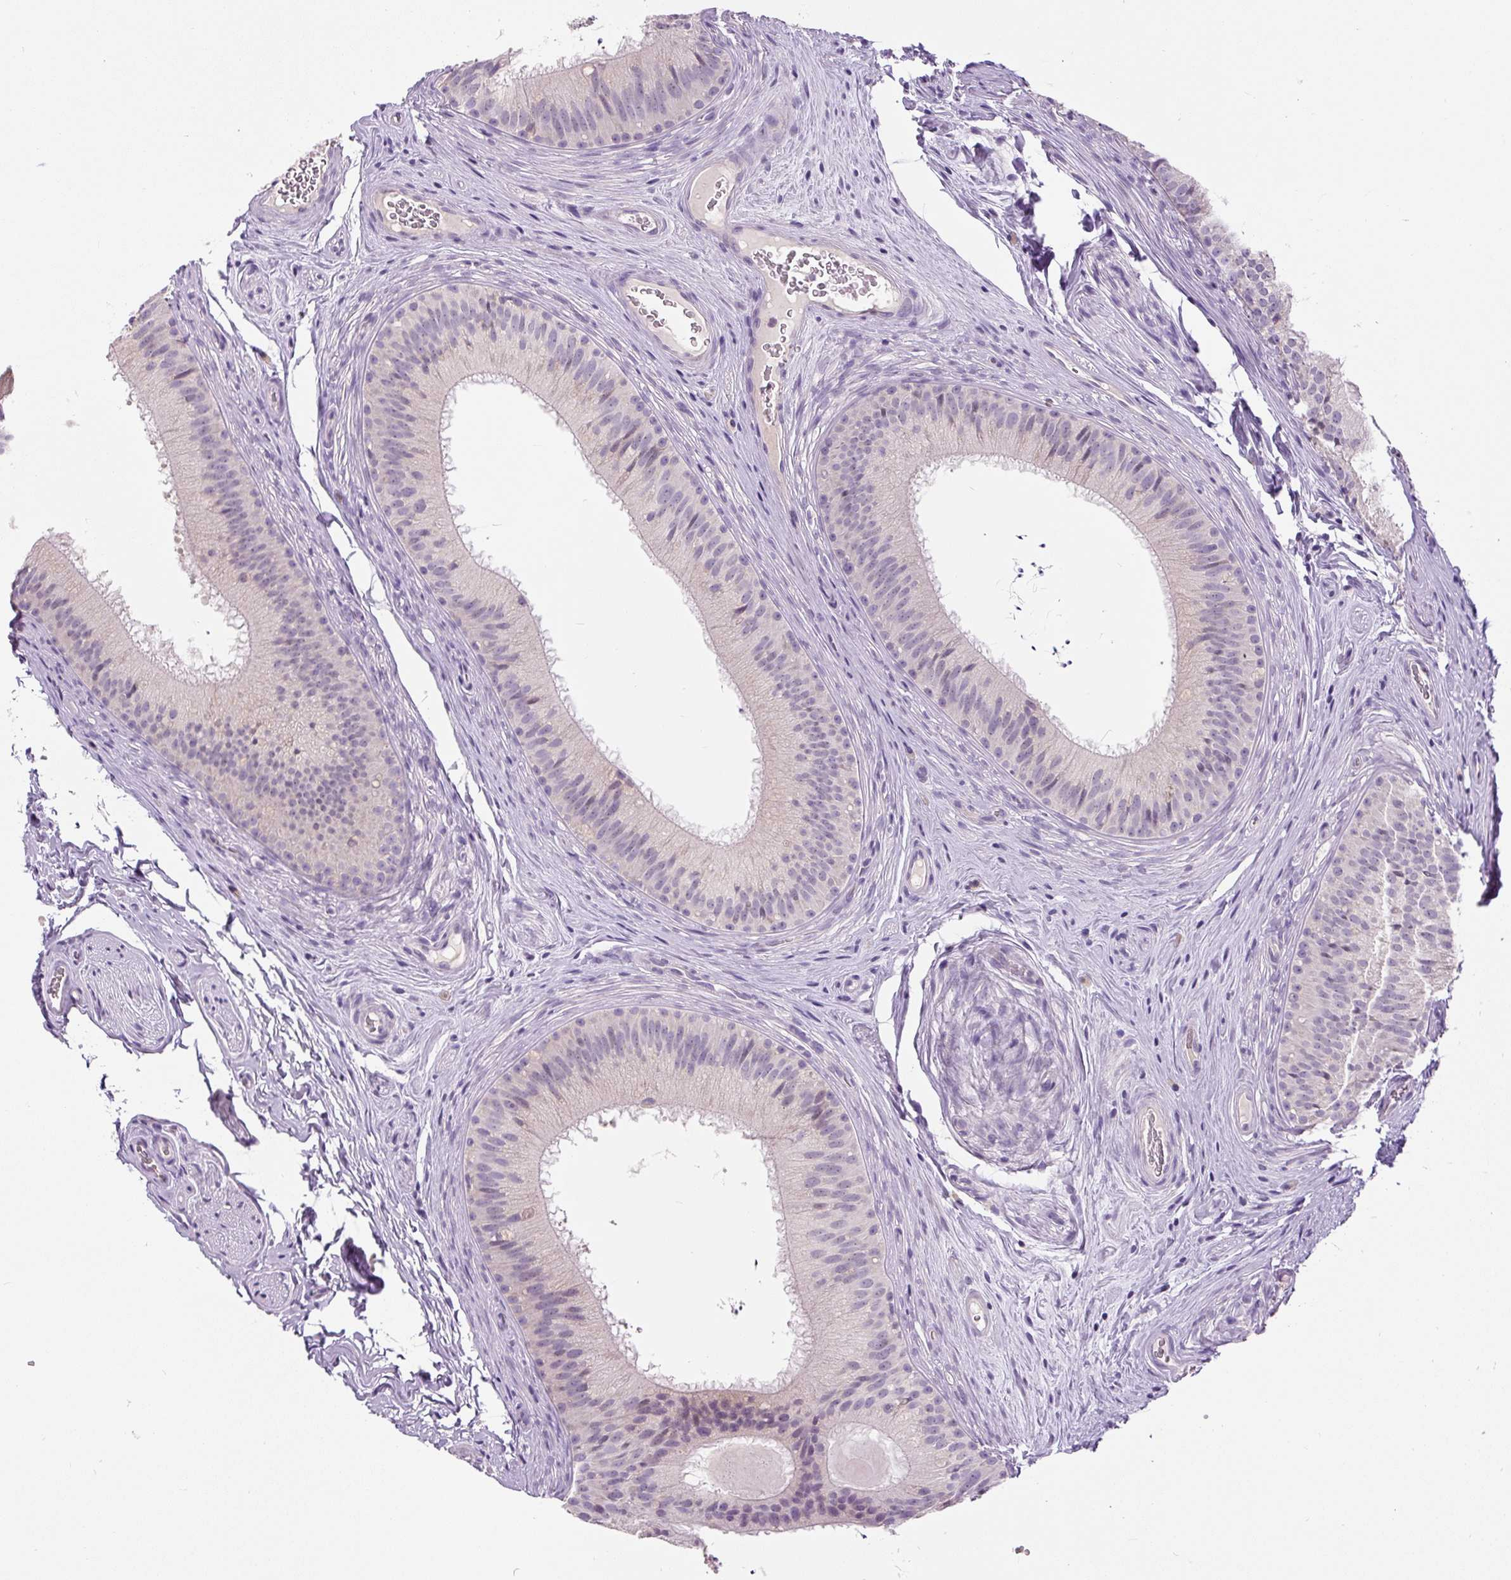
{"staining": {"intensity": "negative", "quantity": "none", "location": "none"}, "tissue": "epididymis", "cell_type": "Glandular cells", "image_type": "normal", "snomed": [{"axis": "morphology", "description": "Normal tissue, NOS"}, {"axis": "topography", "description": "Epididymis"}], "caption": "IHC of normal epididymis exhibits no staining in glandular cells. Brightfield microscopy of immunohistochemistry (IHC) stained with DAB (brown) and hematoxylin (blue), captured at high magnification.", "gene": "FABP7", "patient": {"sex": "male", "age": 24}}